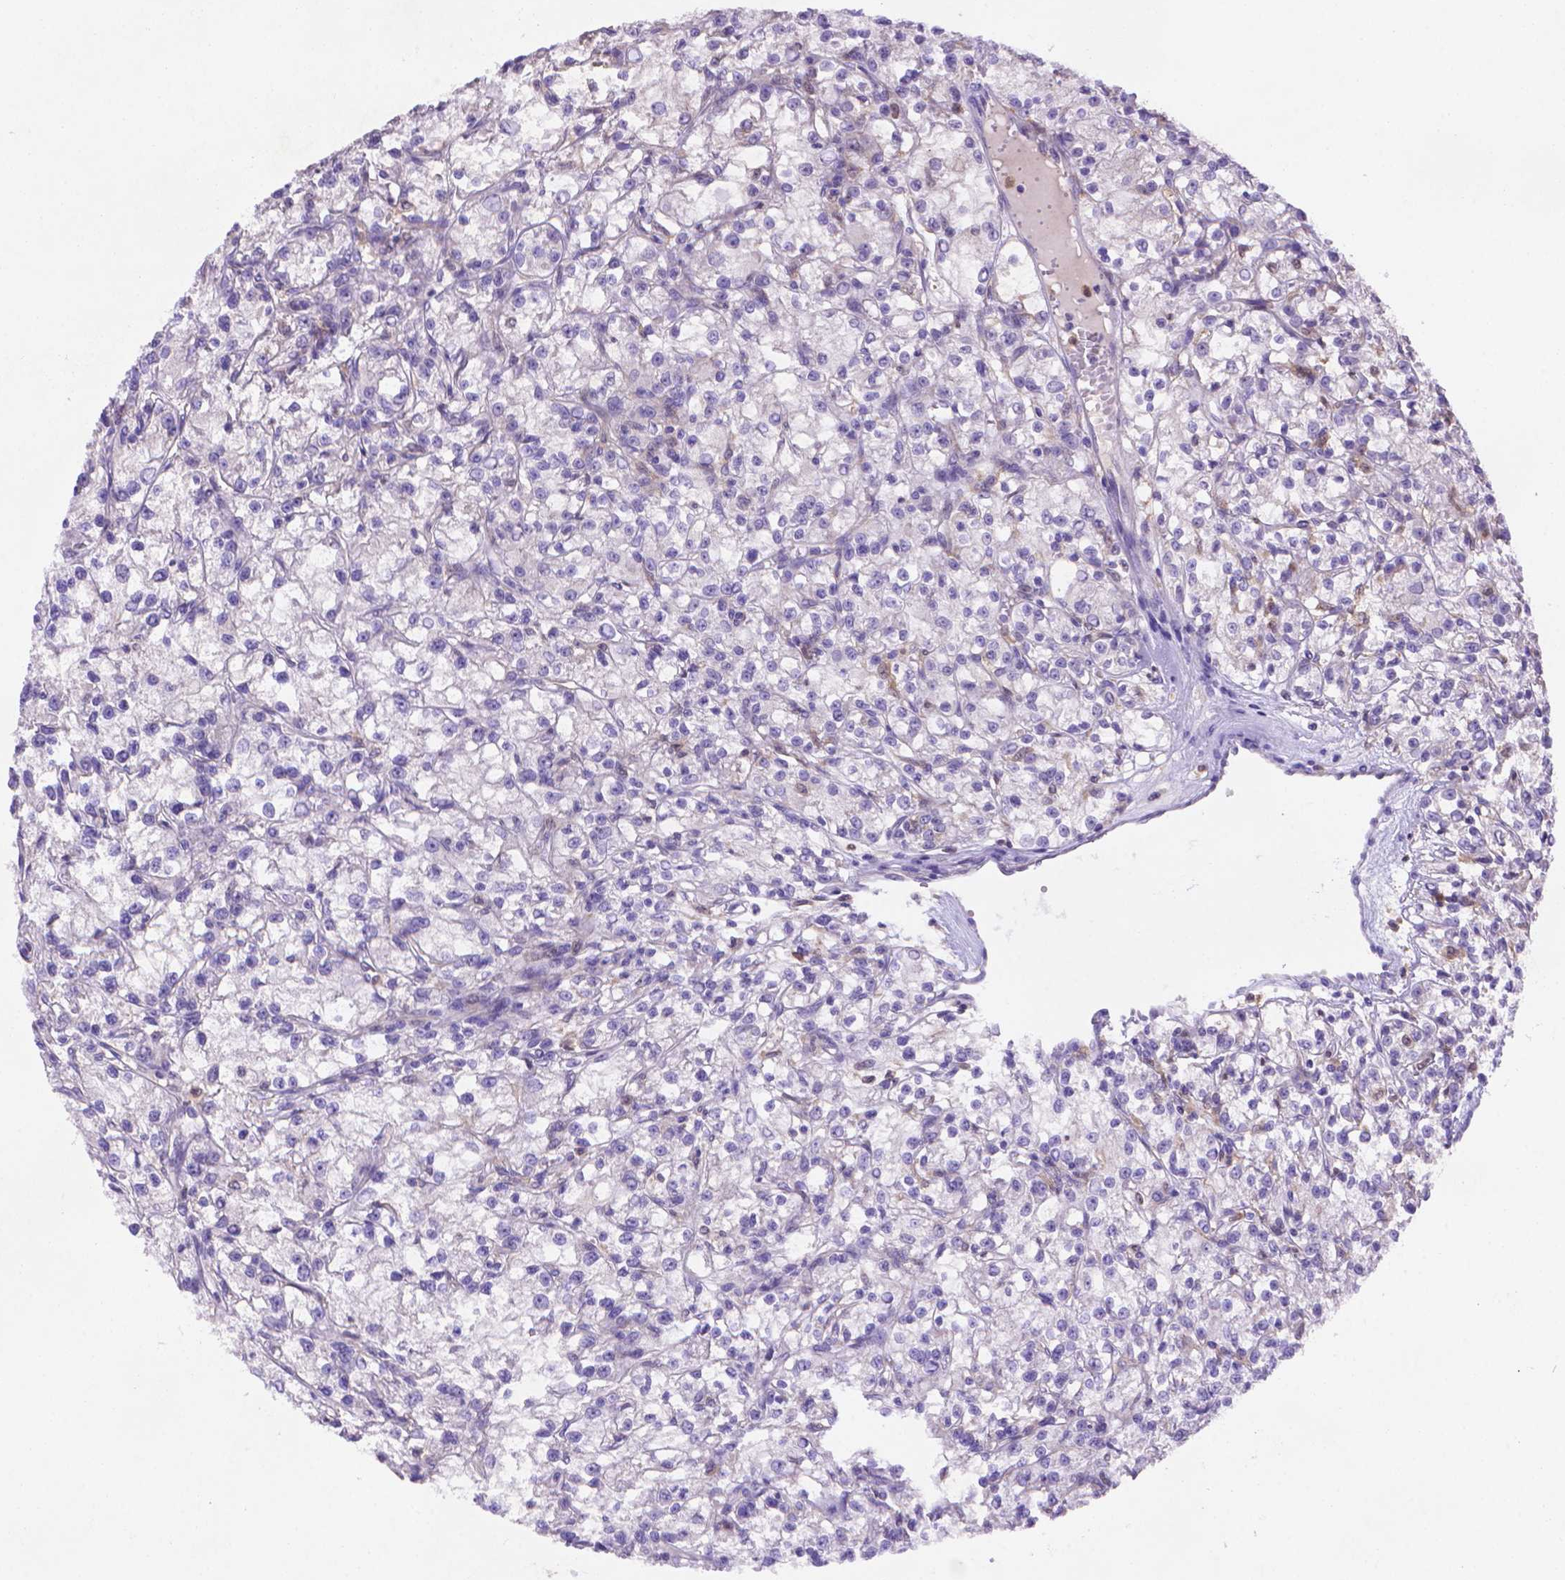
{"staining": {"intensity": "negative", "quantity": "none", "location": "none"}, "tissue": "renal cancer", "cell_type": "Tumor cells", "image_type": "cancer", "snomed": [{"axis": "morphology", "description": "Adenocarcinoma, NOS"}, {"axis": "topography", "description": "Kidney"}], "caption": "A high-resolution photomicrograph shows IHC staining of renal adenocarcinoma, which shows no significant expression in tumor cells.", "gene": "FGD2", "patient": {"sex": "female", "age": 59}}